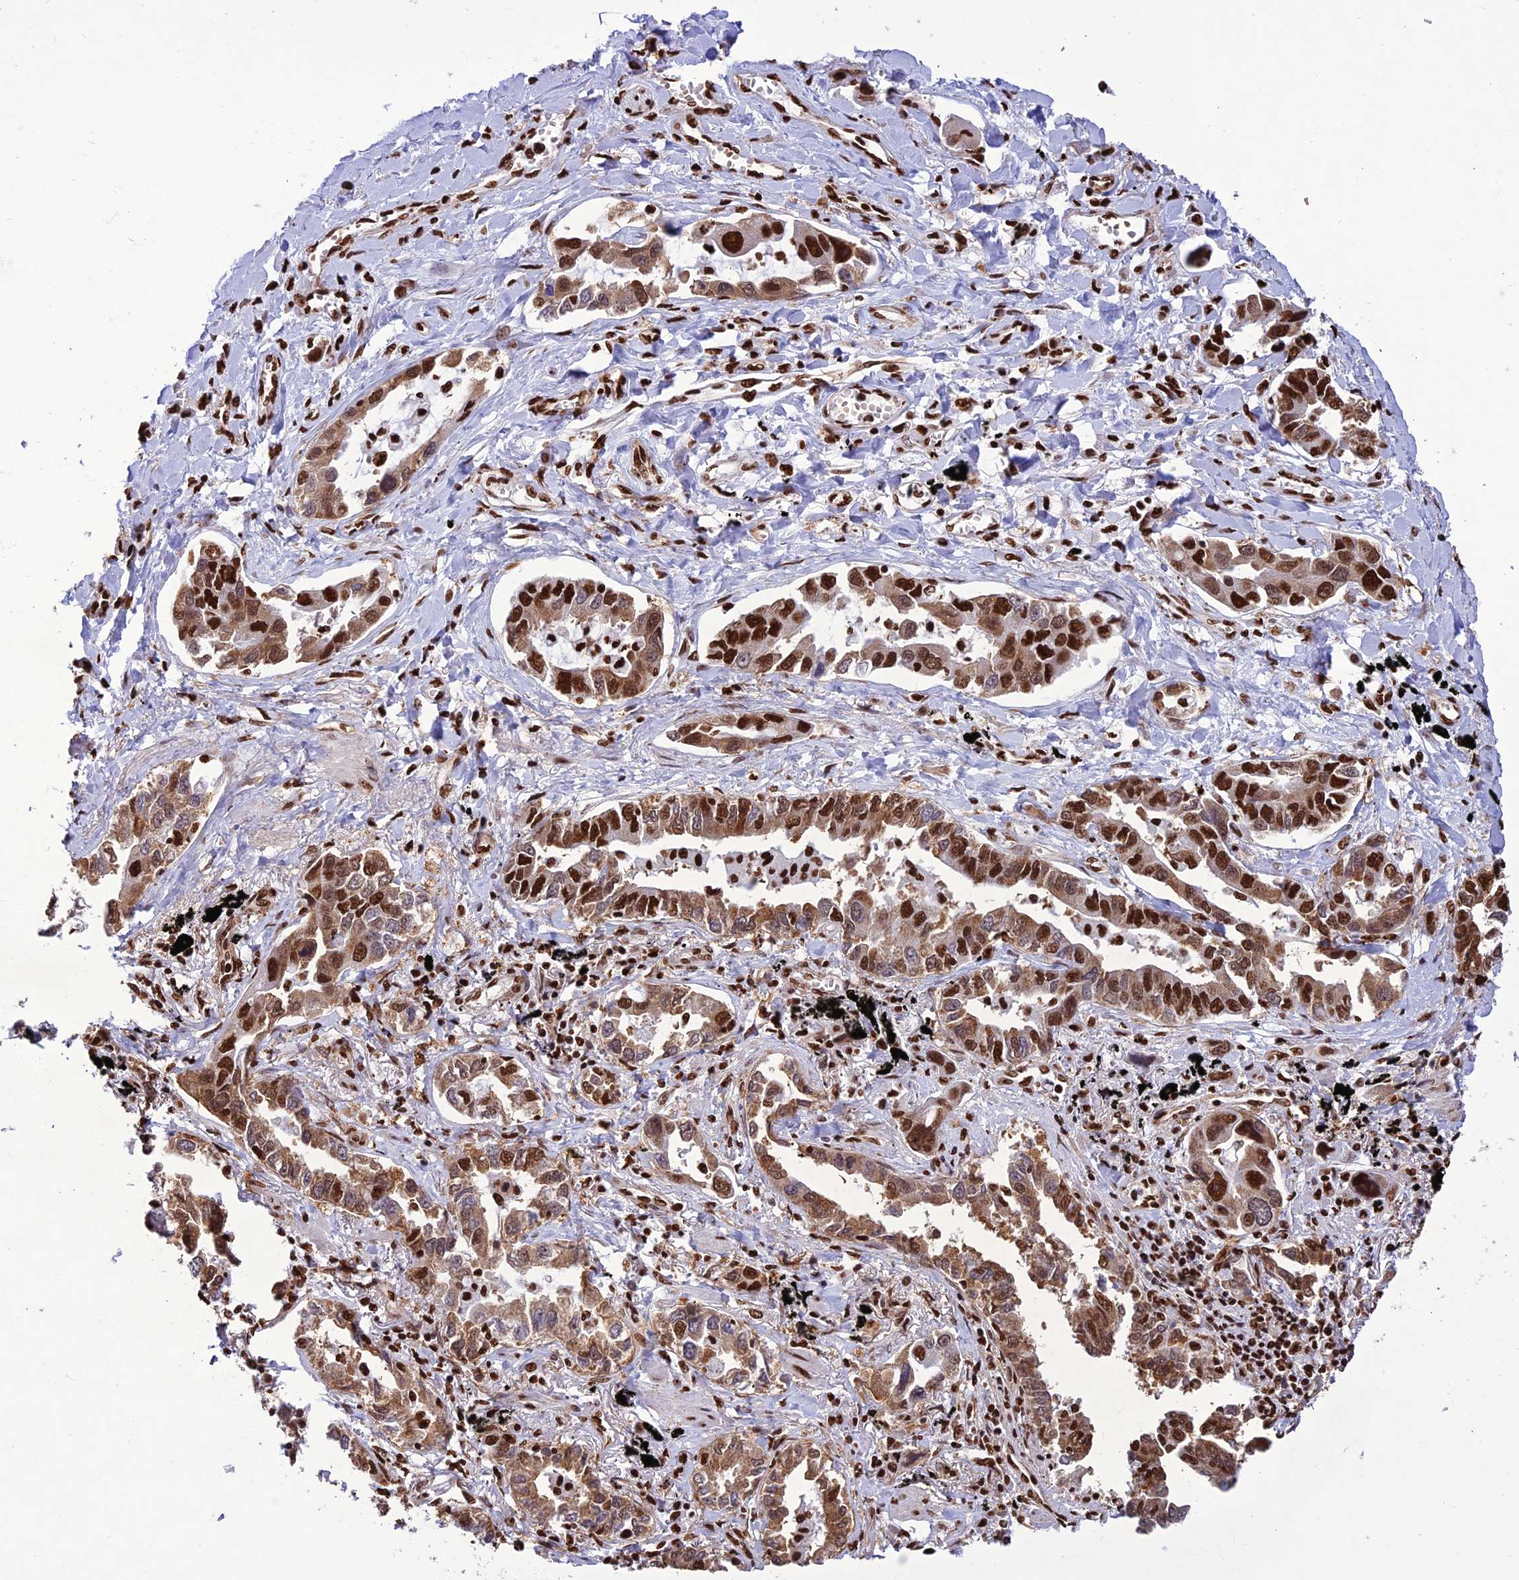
{"staining": {"intensity": "moderate", "quantity": ">75%", "location": "cytoplasmic/membranous,nuclear"}, "tissue": "lung cancer", "cell_type": "Tumor cells", "image_type": "cancer", "snomed": [{"axis": "morphology", "description": "Adenocarcinoma, NOS"}, {"axis": "topography", "description": "Lung"}], "caption": "Tumor cells reveal medium levels of moderate cytoplasmic/membranous and nuclear positivity in approximately >75% of cells in human adenocarcinoma (lung).", "gene": "INO80E", "patient": {"sex": "male", "age": 67}}